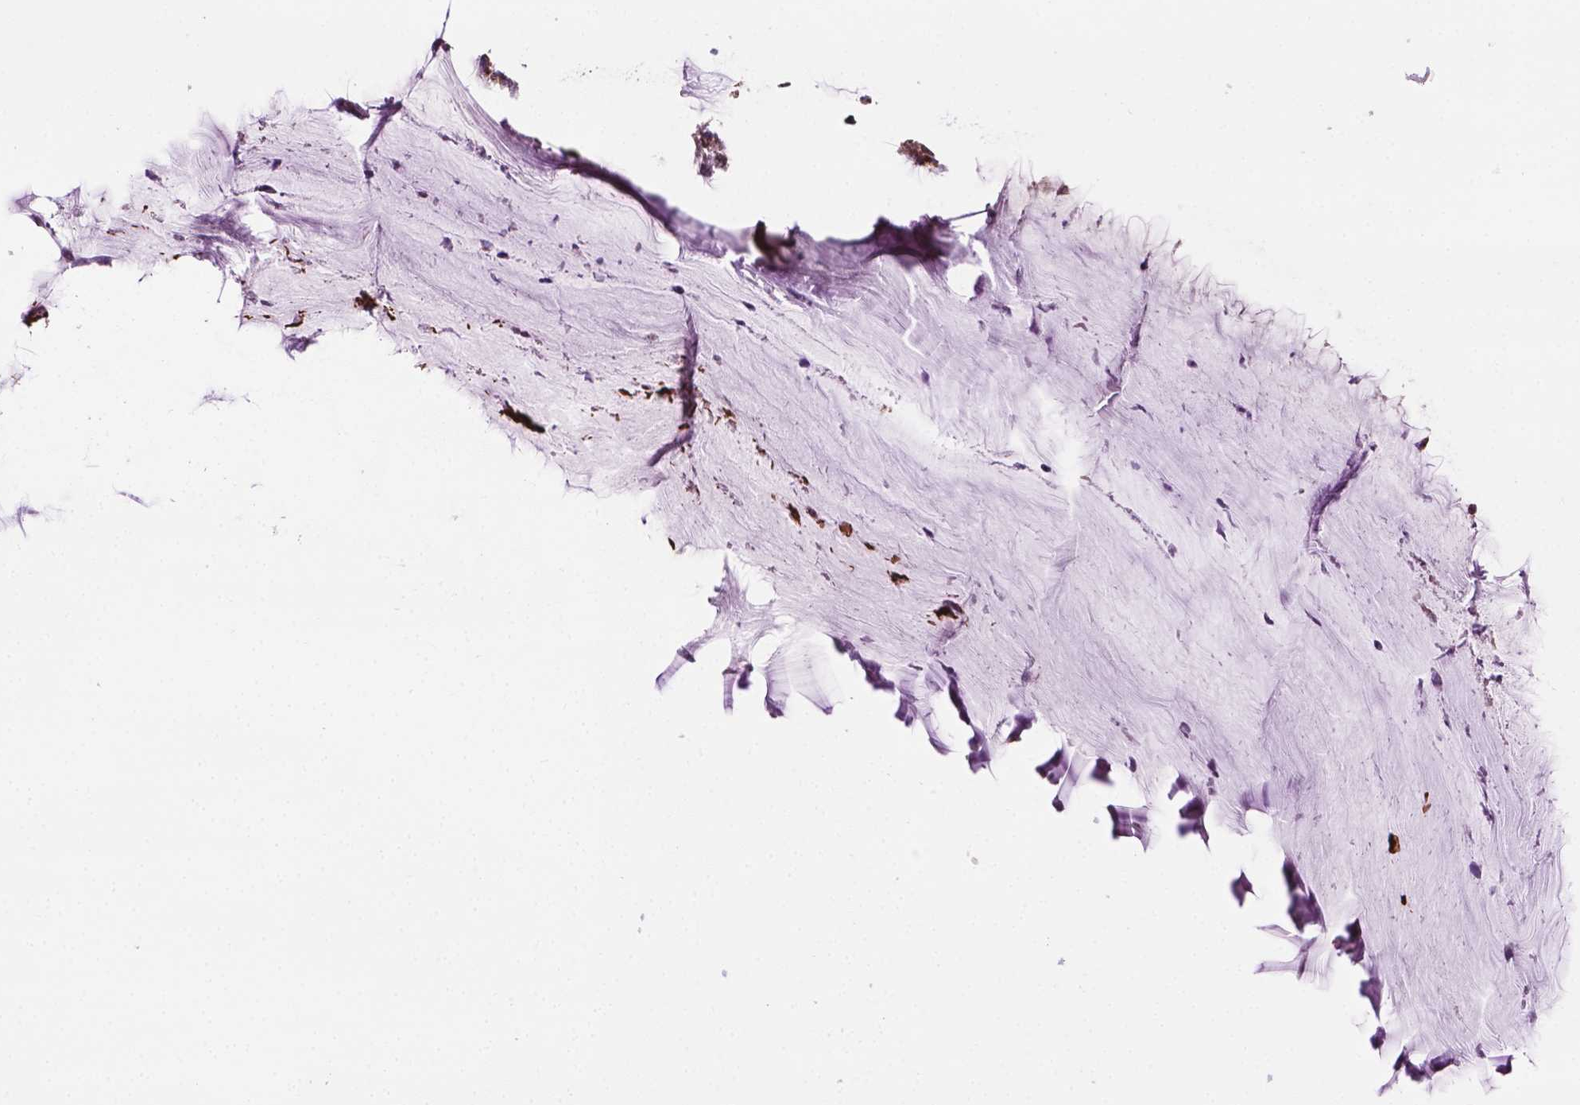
{"staining": {"intensity": "strong", "quantity": ">75%", "location": "cytoplasmic/membranous"}, "tissue": "cervical cancer", "cell_type": "Tumor cells", "image_type": "cancer", "snomed": [{"axis": "morphology", "description": "Squamous cell carcinoma, NOS"}, {"axis": "topography", "description": "Cervix"}], "caption": "Strong cytoplasmic/membranous expression for a protein is present in about >75% of tumor cells of squamous cell carcinoma (cervical) using immunohistochemistry (IHC).", "gene": "PIBF1", "patient": {"sex": "female", "age": 28}}